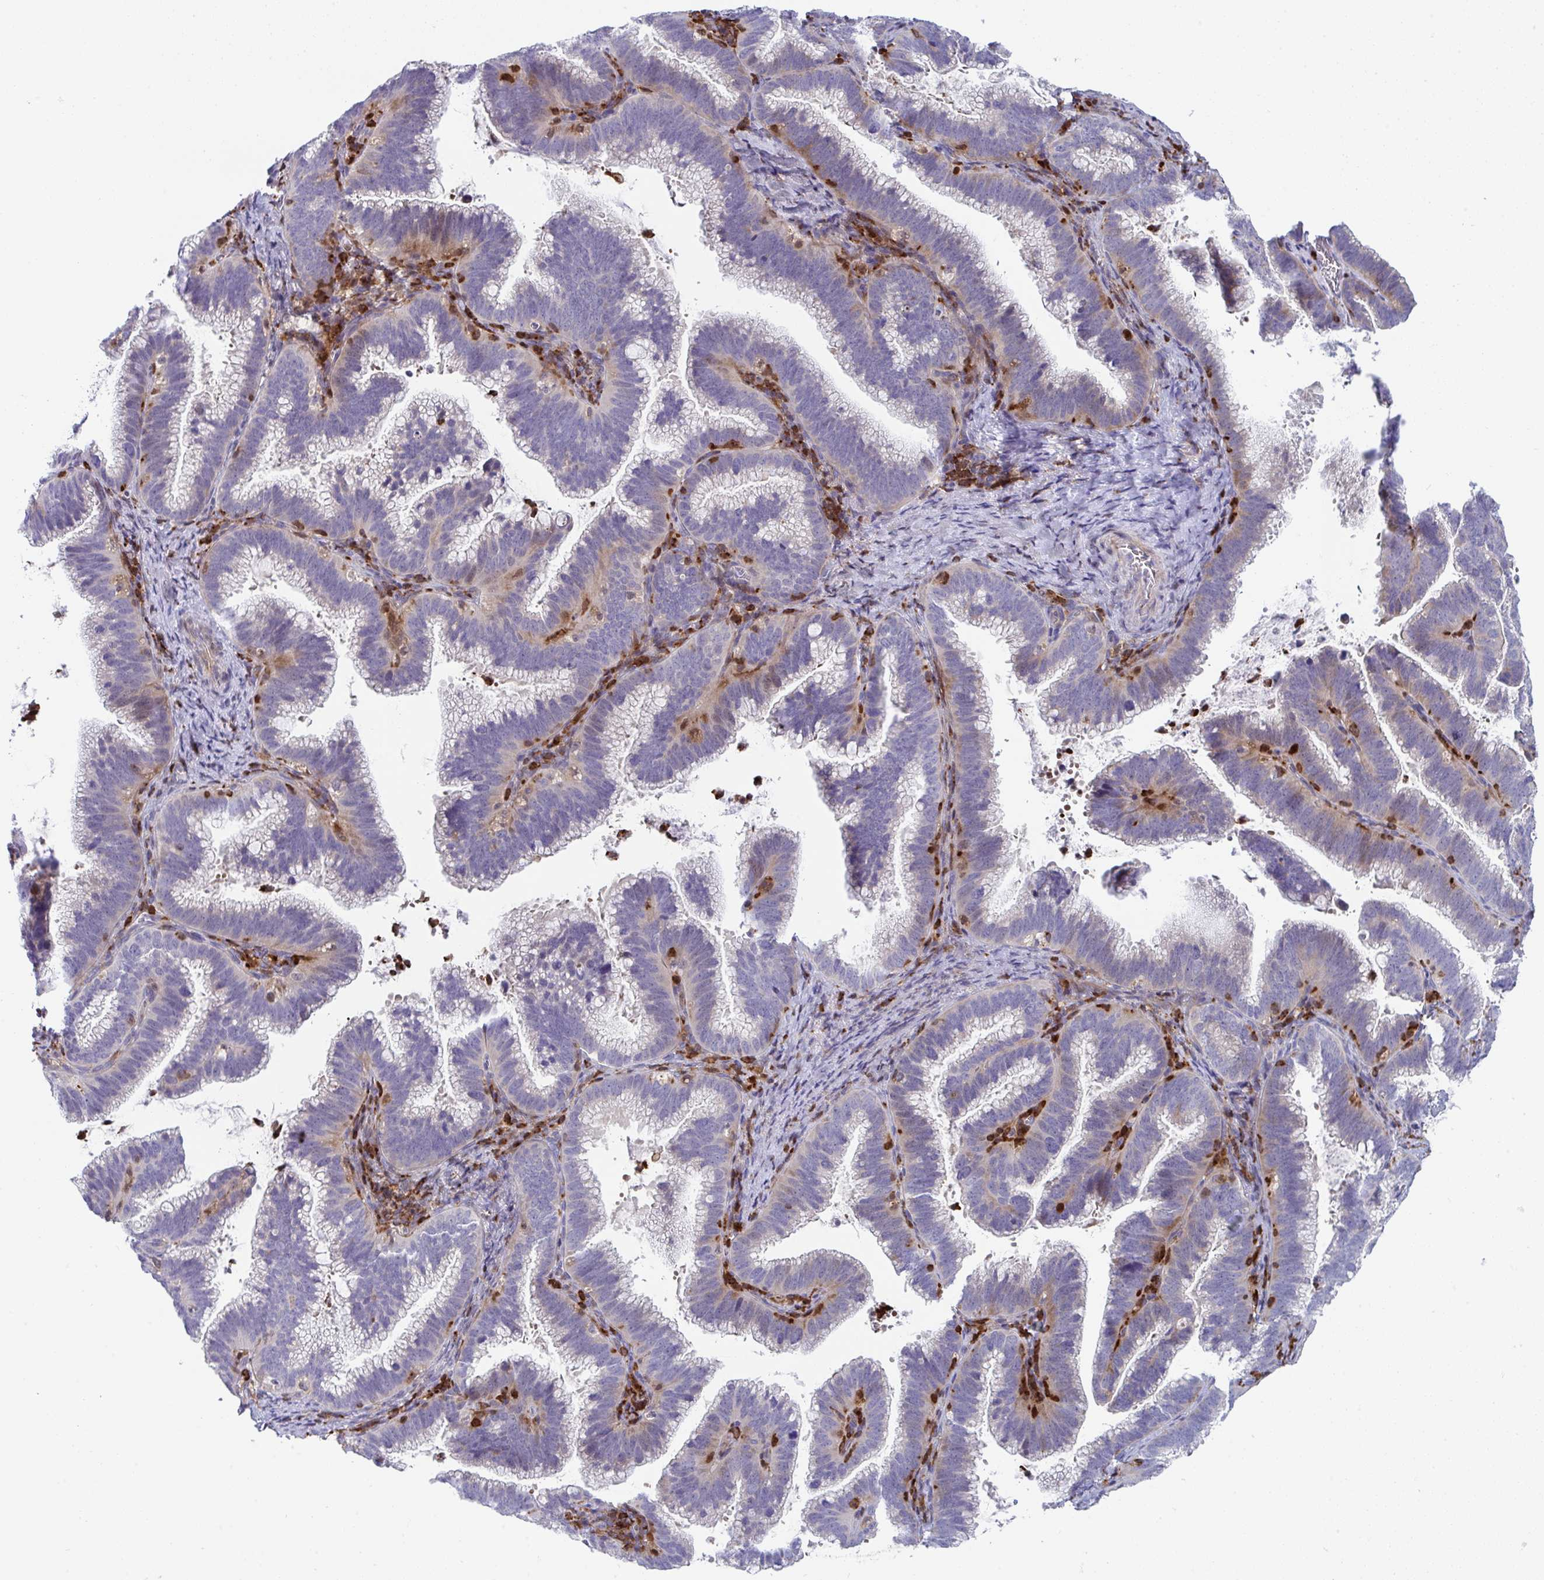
{"staining": {"intensity": "negative", "quantity": "none", "location": "none"}, "tissue": "cervical cancer", "cell_type": "Tumor cells", "image_type": "cancer", "snomed": [{"axis": "morphology", "description": "Adenocarcinoma, NOS"}, {"axis": "topography", "description": "Cervix"}], "caption": "An image of cervical cancer (adenocarcinoma) stained for a protein shows no brown staining in tumor cells. Nuclei are stained in blue.", "gene": "AOC2", "patient": {"sex": "female", "age": 61}}